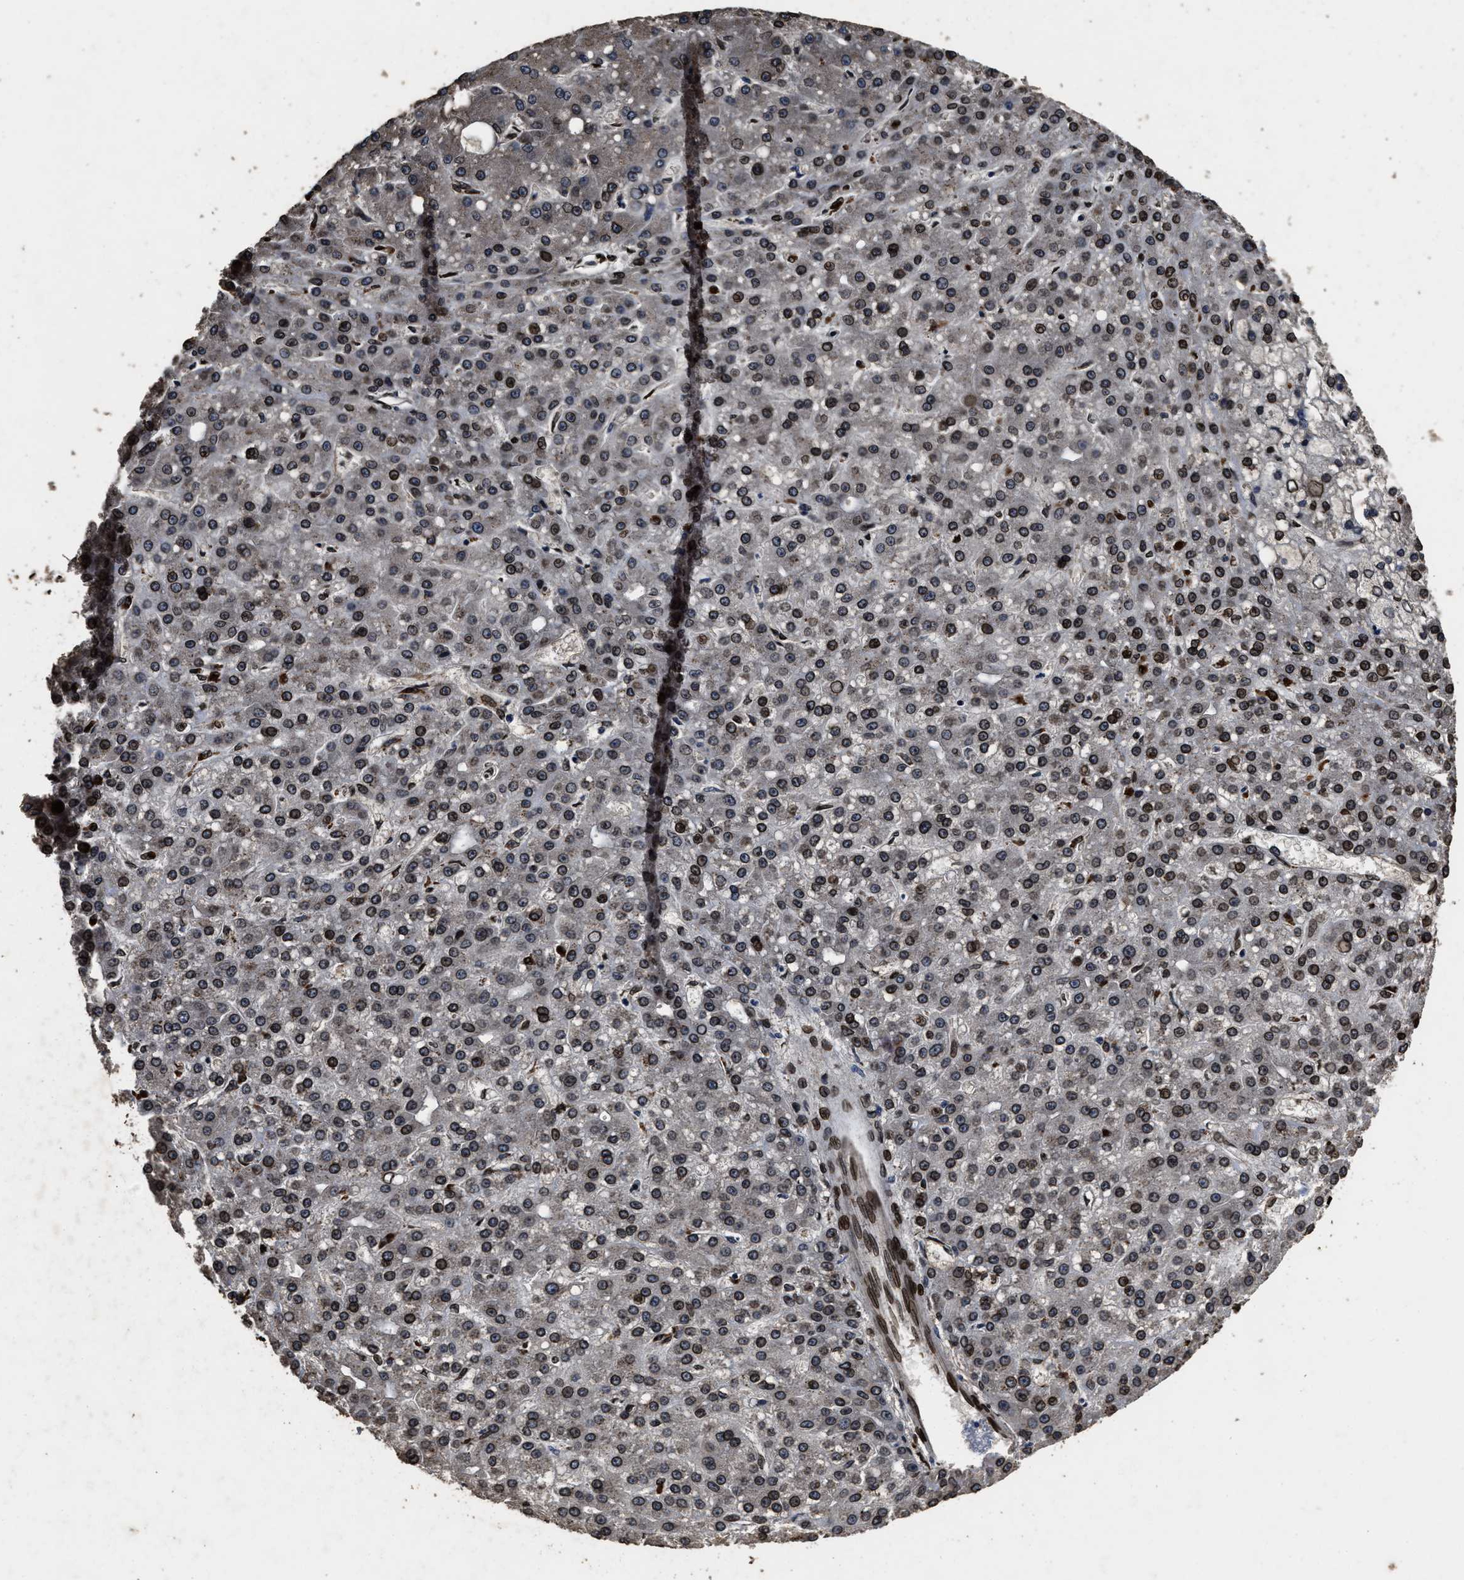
{"staining": {"intensity": "moderate", "quantity": ">75%", "location": "cytoplasmic/membranous,nuclear"}, "tissue": "liver cancer", "cell_type": "Tumor cells", "image_type": "cancer", "snomed": [{"axis": "morphology", "description": "Carcinoma, Hepatocellular, NOS"}, {"axis": "topography", "description": "Liver"}], "caption": "Immunohistochemical staining of human hepatocellular carcinoma (liver) displays medium levels of moderate cytoplasmic/membranous and nuclear positivity in approximately >75% of tumor cells. (Stains: DAB (3,3'-diaminobenzidine) in brown, nuclei in blue, Microscopy: brightfield microscopy at high magnification).", "gene": "ACCS", "patient": {"sex": "male", "age": 67}}